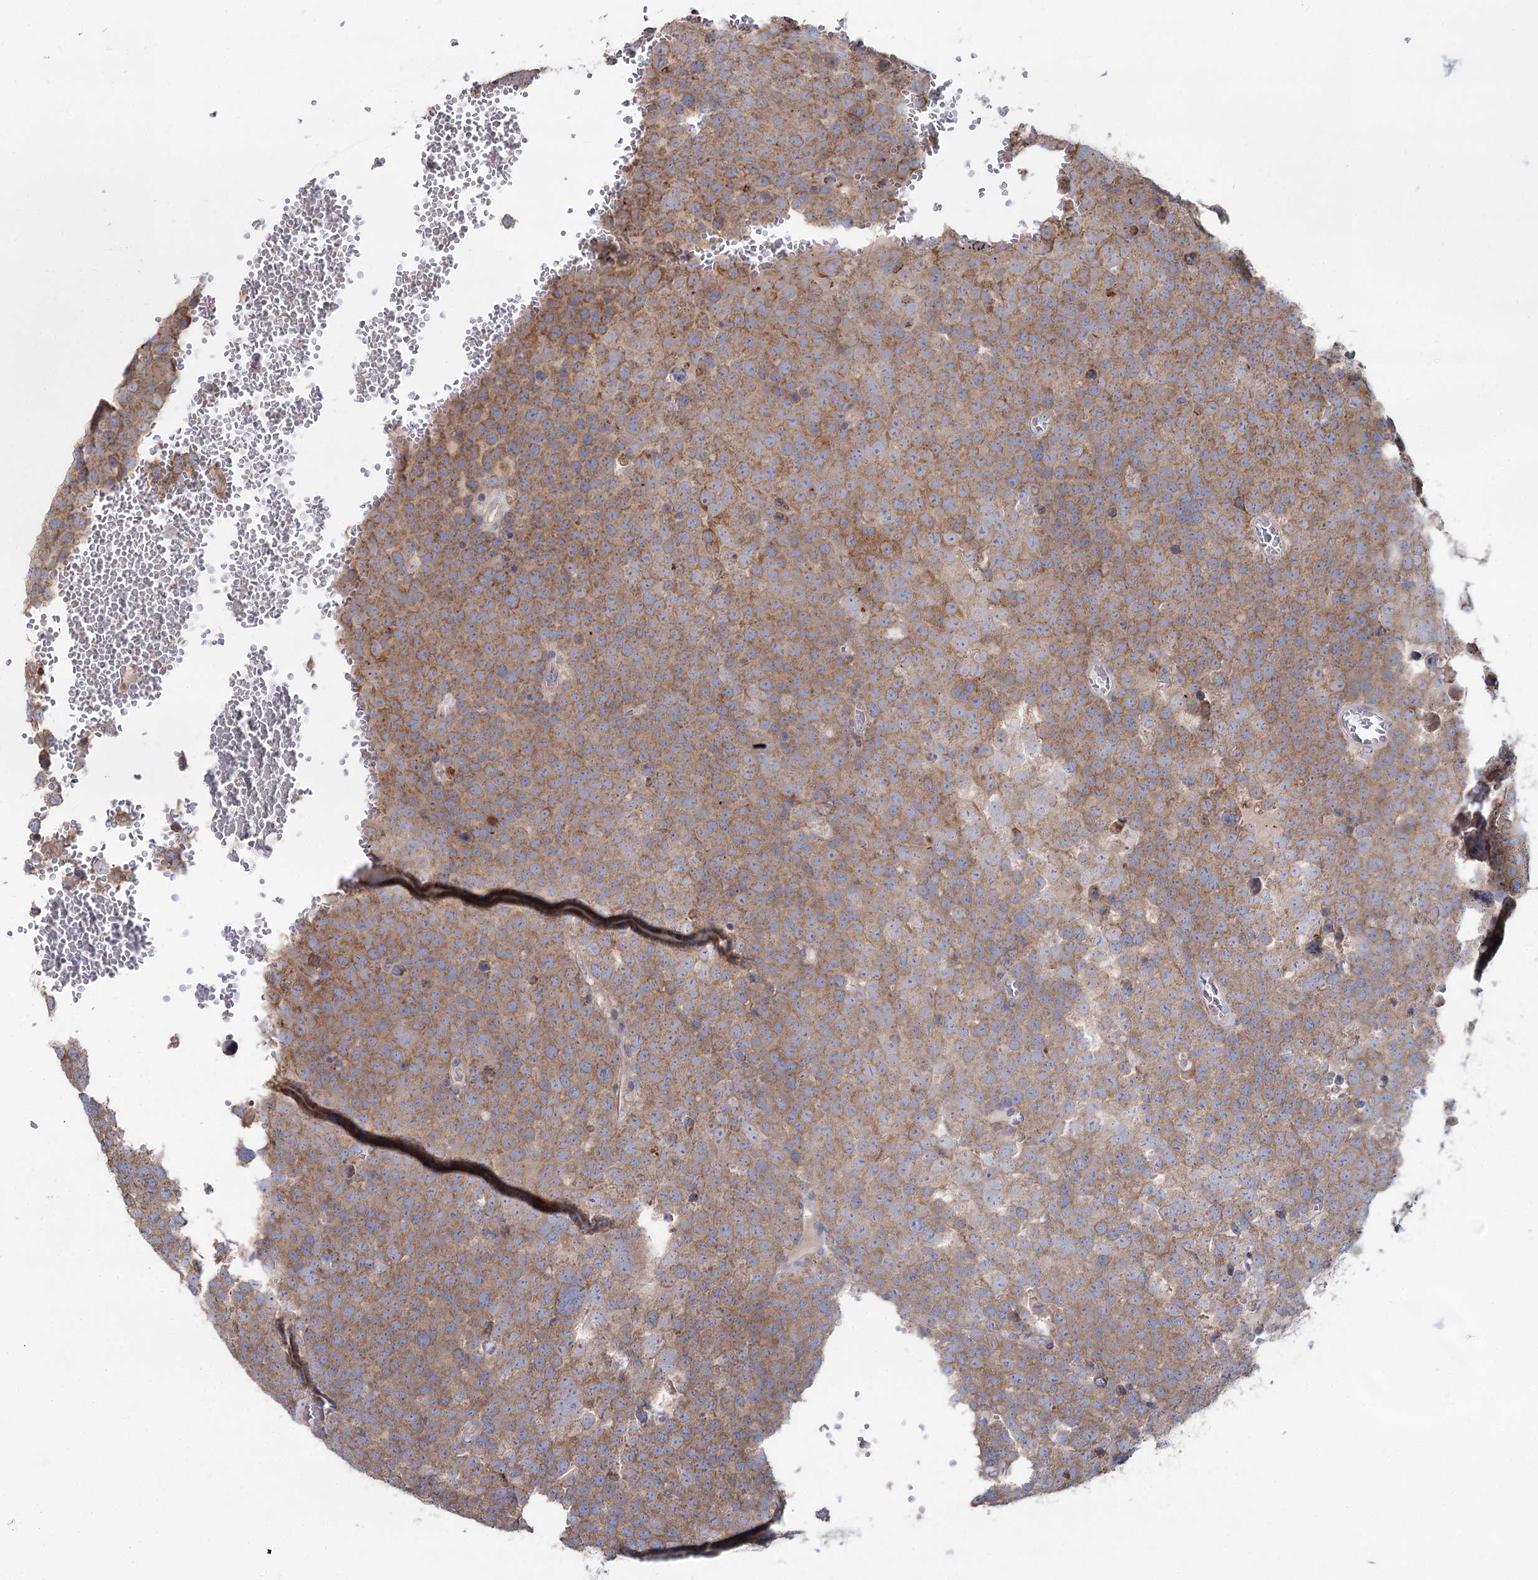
{"staining": {"intensity": "moderate", "quantity": ">75%", "location": "cytoplasmic/membranous"}, "tissue": "testis cancer", "cell_type": "Tumor cells", "image_type": "cancer", "snomed": [{"axis": "morphology", "description": "Seminoma, NOS"}, {"axis": "topography", "description": "Testis"}], "caption": "Testis cancer (seminoma) stained with a brown dye reveals moderate cytoplasmic/membranous positive positivity in approximately >75% of tumor cells.", "gene": "ACOX2", "patient": {"sex": "male", "age": 71}}